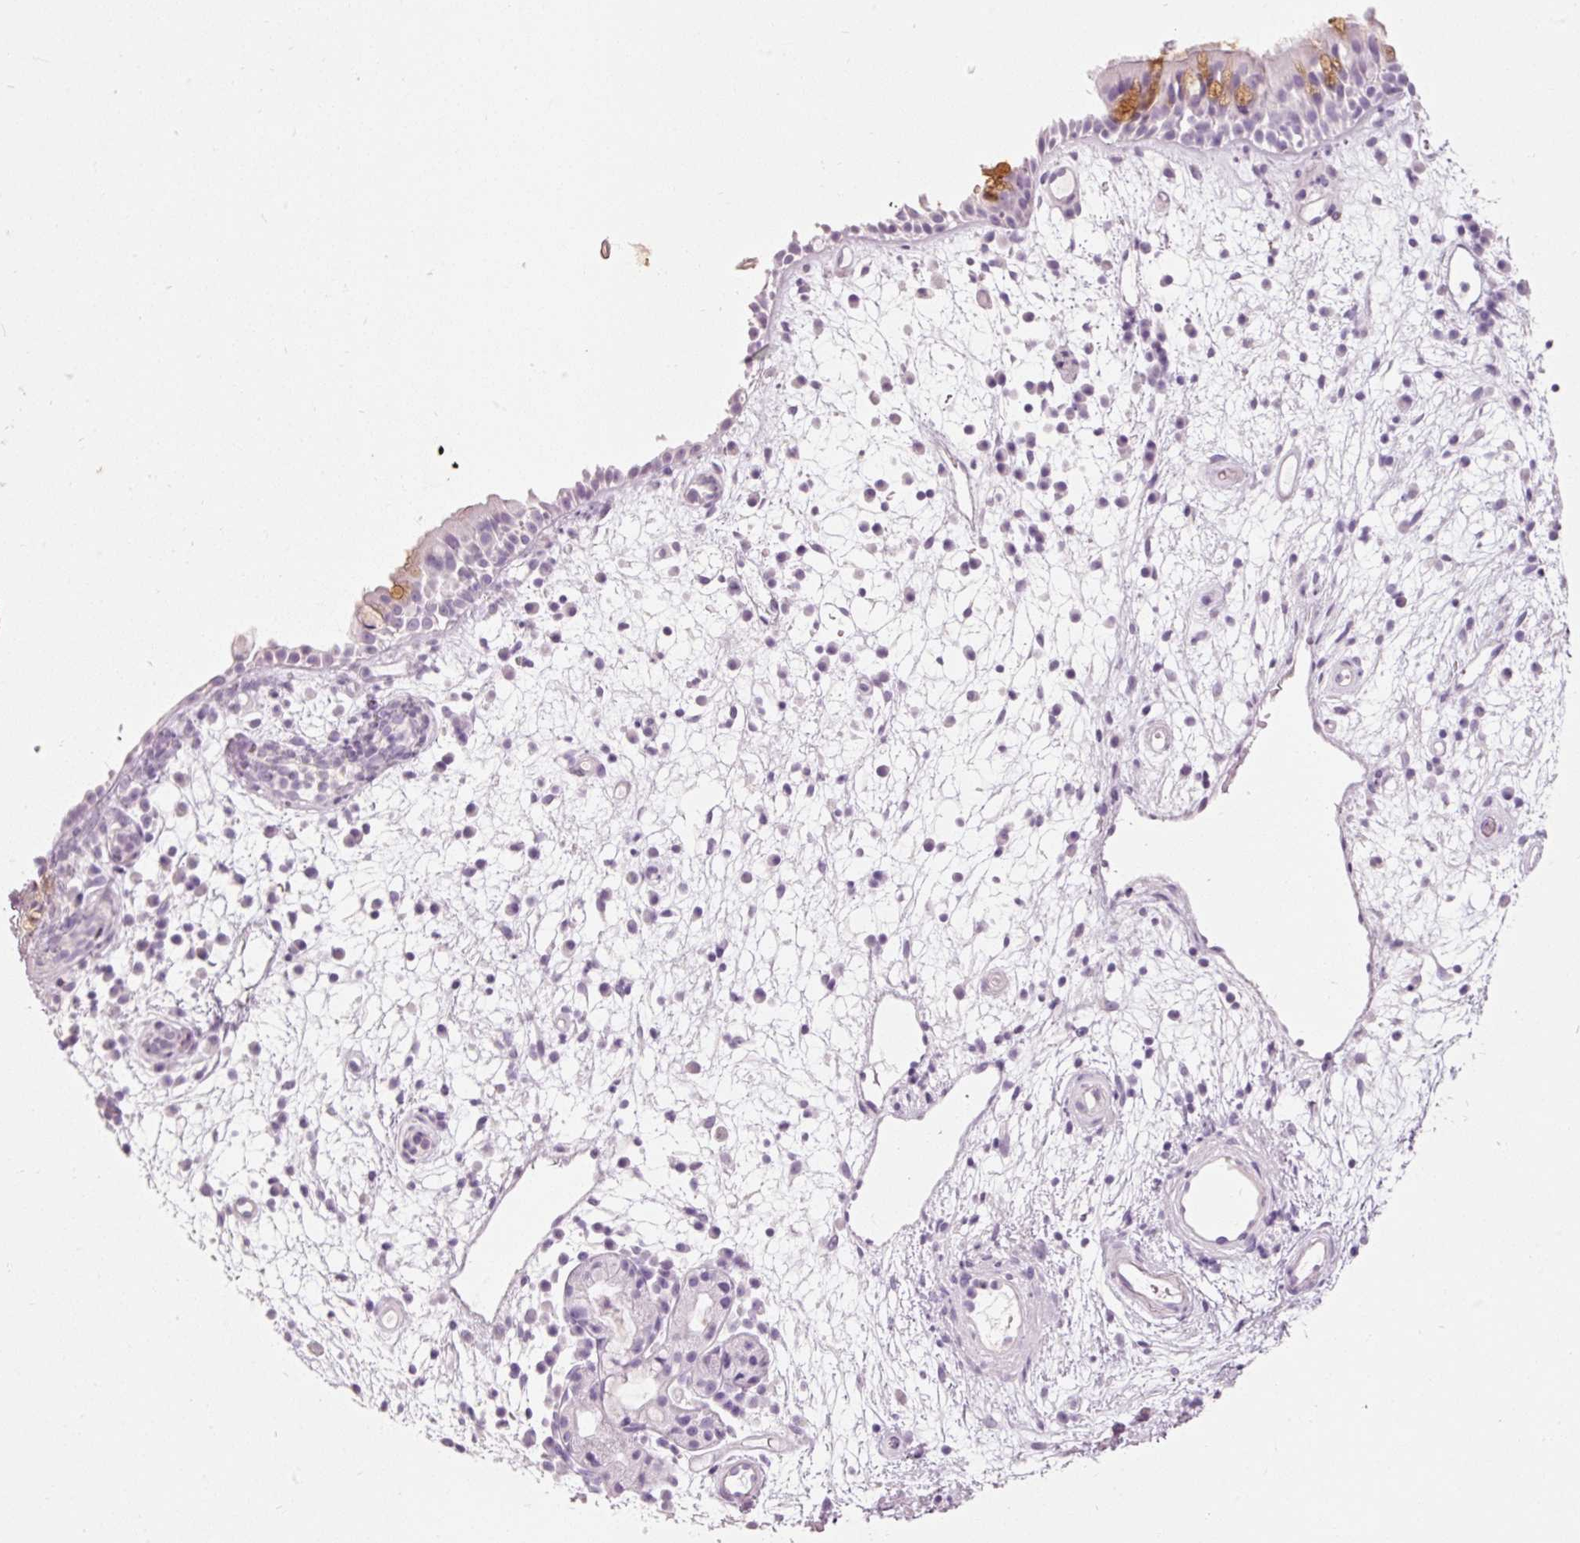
{"staining": {"intensity": "moderate", "quantity": "<25%", "location": "cytoplasmic/membranous"}, "tissue": "nasopharynx", "cell_type": "Respiratory epithelial cells", "image_type": "normal", "snomed": [{"axis": "morphology", "description": "Normal tissue, NOS"}, {"axis": "morphology", "description": "Inflammation, NOS"}, {"axis": "topography", "description": "Nasopharynx"}], "caption": "An immunohistochemistry micrograph of normal tissue is shown. Protein staining in brown labels moderate cytoplasmic/membranous positivity in nasopharynx within respiratory epithelial cells. The staining was performed using DAB (3,3'-diaminobenzidine), with brown indicating positive protein expression. Nuclei are stained blue with hematoxylin.", "gene": "MUC5AC", "patient": {"sex": "male", "age": 54}}